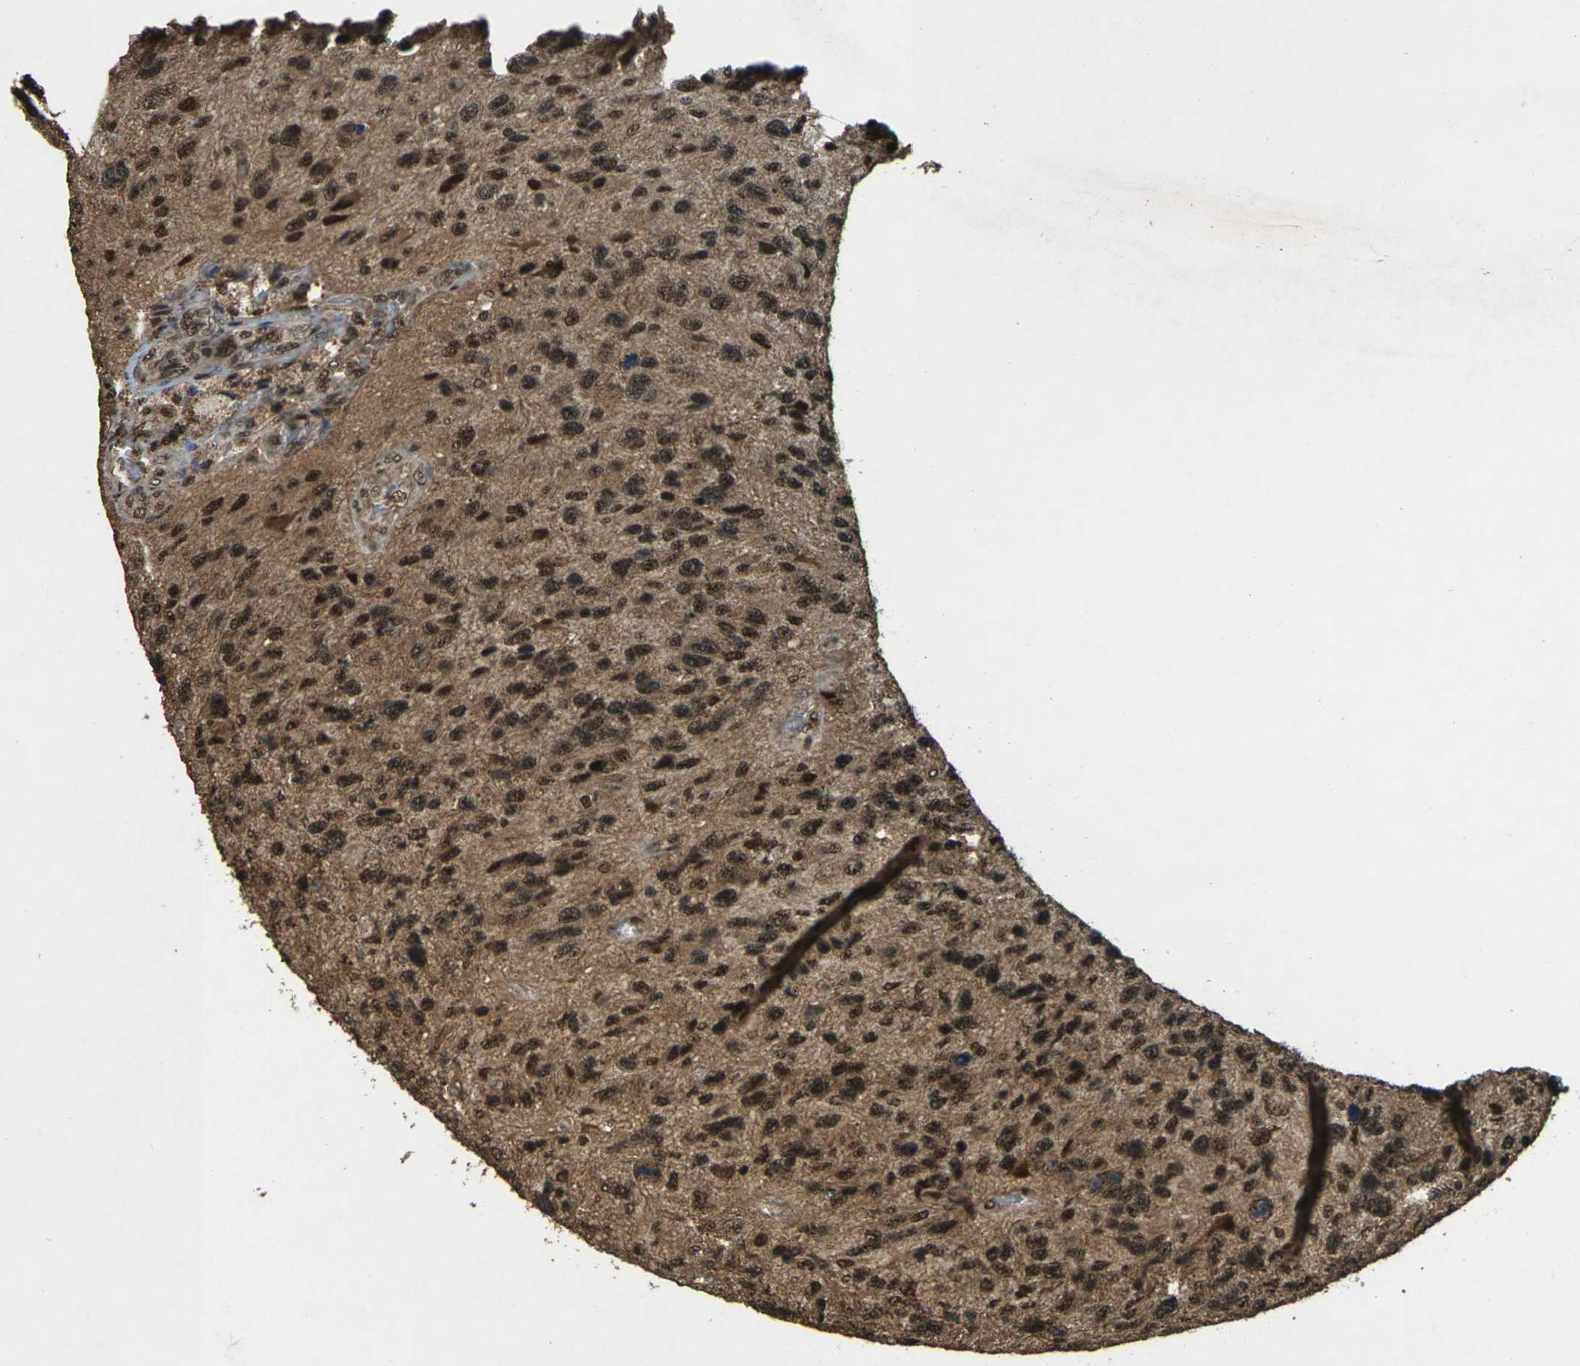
{"staining": {"intensity": "moderate", "quantity": ">75%", "location": "nuclear"}, "tissue": "glioma", "cell_type": "Tumor cells", "image_type": "cancer", "snomed": [{"axis": "morphology", "description": "Glioma, malignant, High grade"}, {"axis": "topography", "description": "Brain"}], "caption": "This image displays immunohistochemistry (IHC) staining of glioma, with medium moderate nuclear staining in about >75% of tumor cells.", "gene": "NR4A2", "patient": {"sex": "female", "age": 58}}